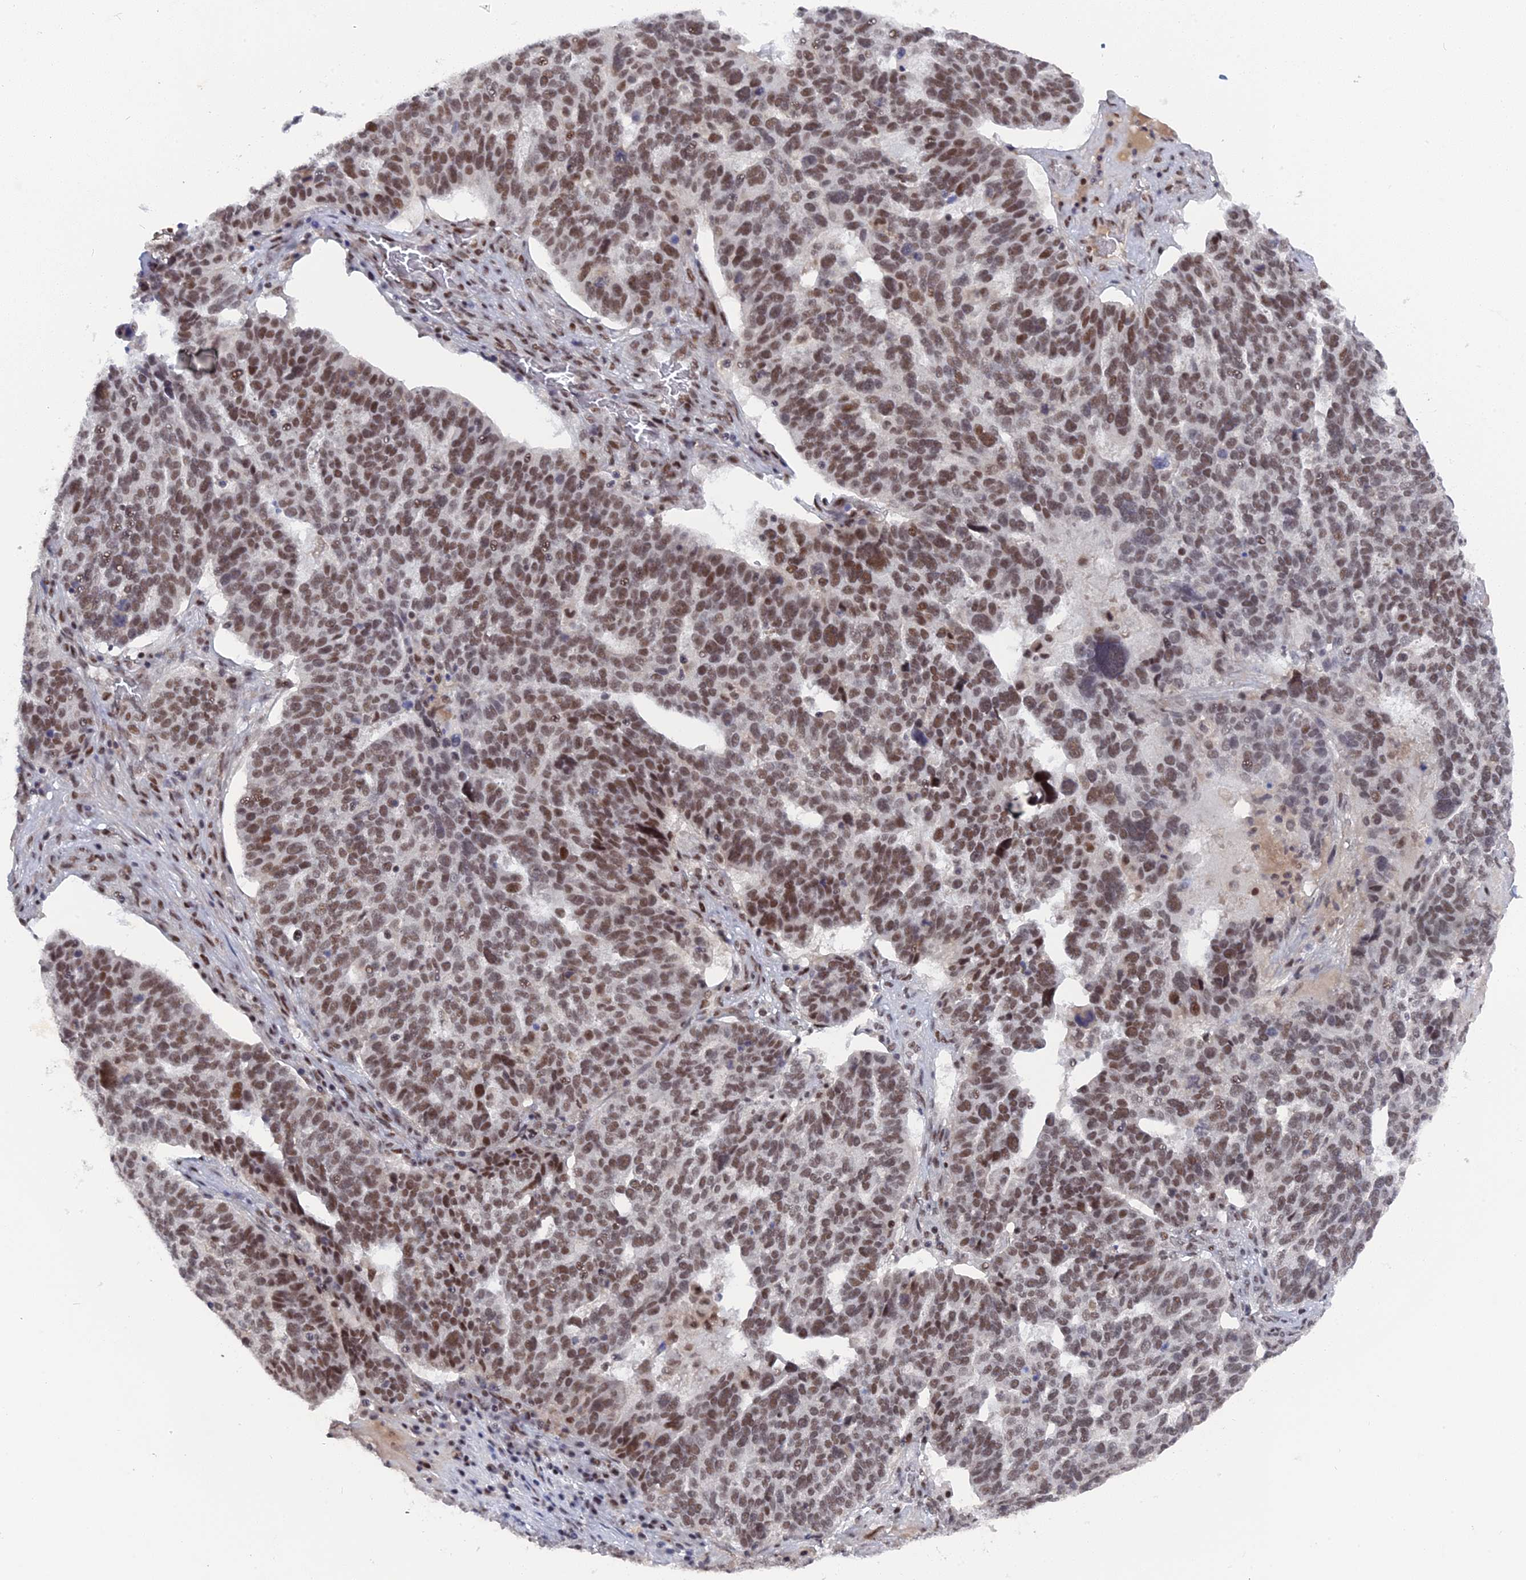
{"staining": {"intensity": "moderate", "quantity": ">75%", "location": "nuclear"}, "tissue": "ovarian cancer", "cell_type": "Tumor cells", "image_type": "cancer", "snomed": [{"axis": "morphology", "description": "Cystadenocarcinoma, serous, NOS"}, {"axis": "topography", "description": "Ovary"}], "caption": "Protein staining of serous cystadenocarcinoma (ovarian) tissue exhibits moderate nuclear staining in about >75% of tumor cells.", "gene": "CCDC85A", "patient": {"sex": "female", "age": 59}}